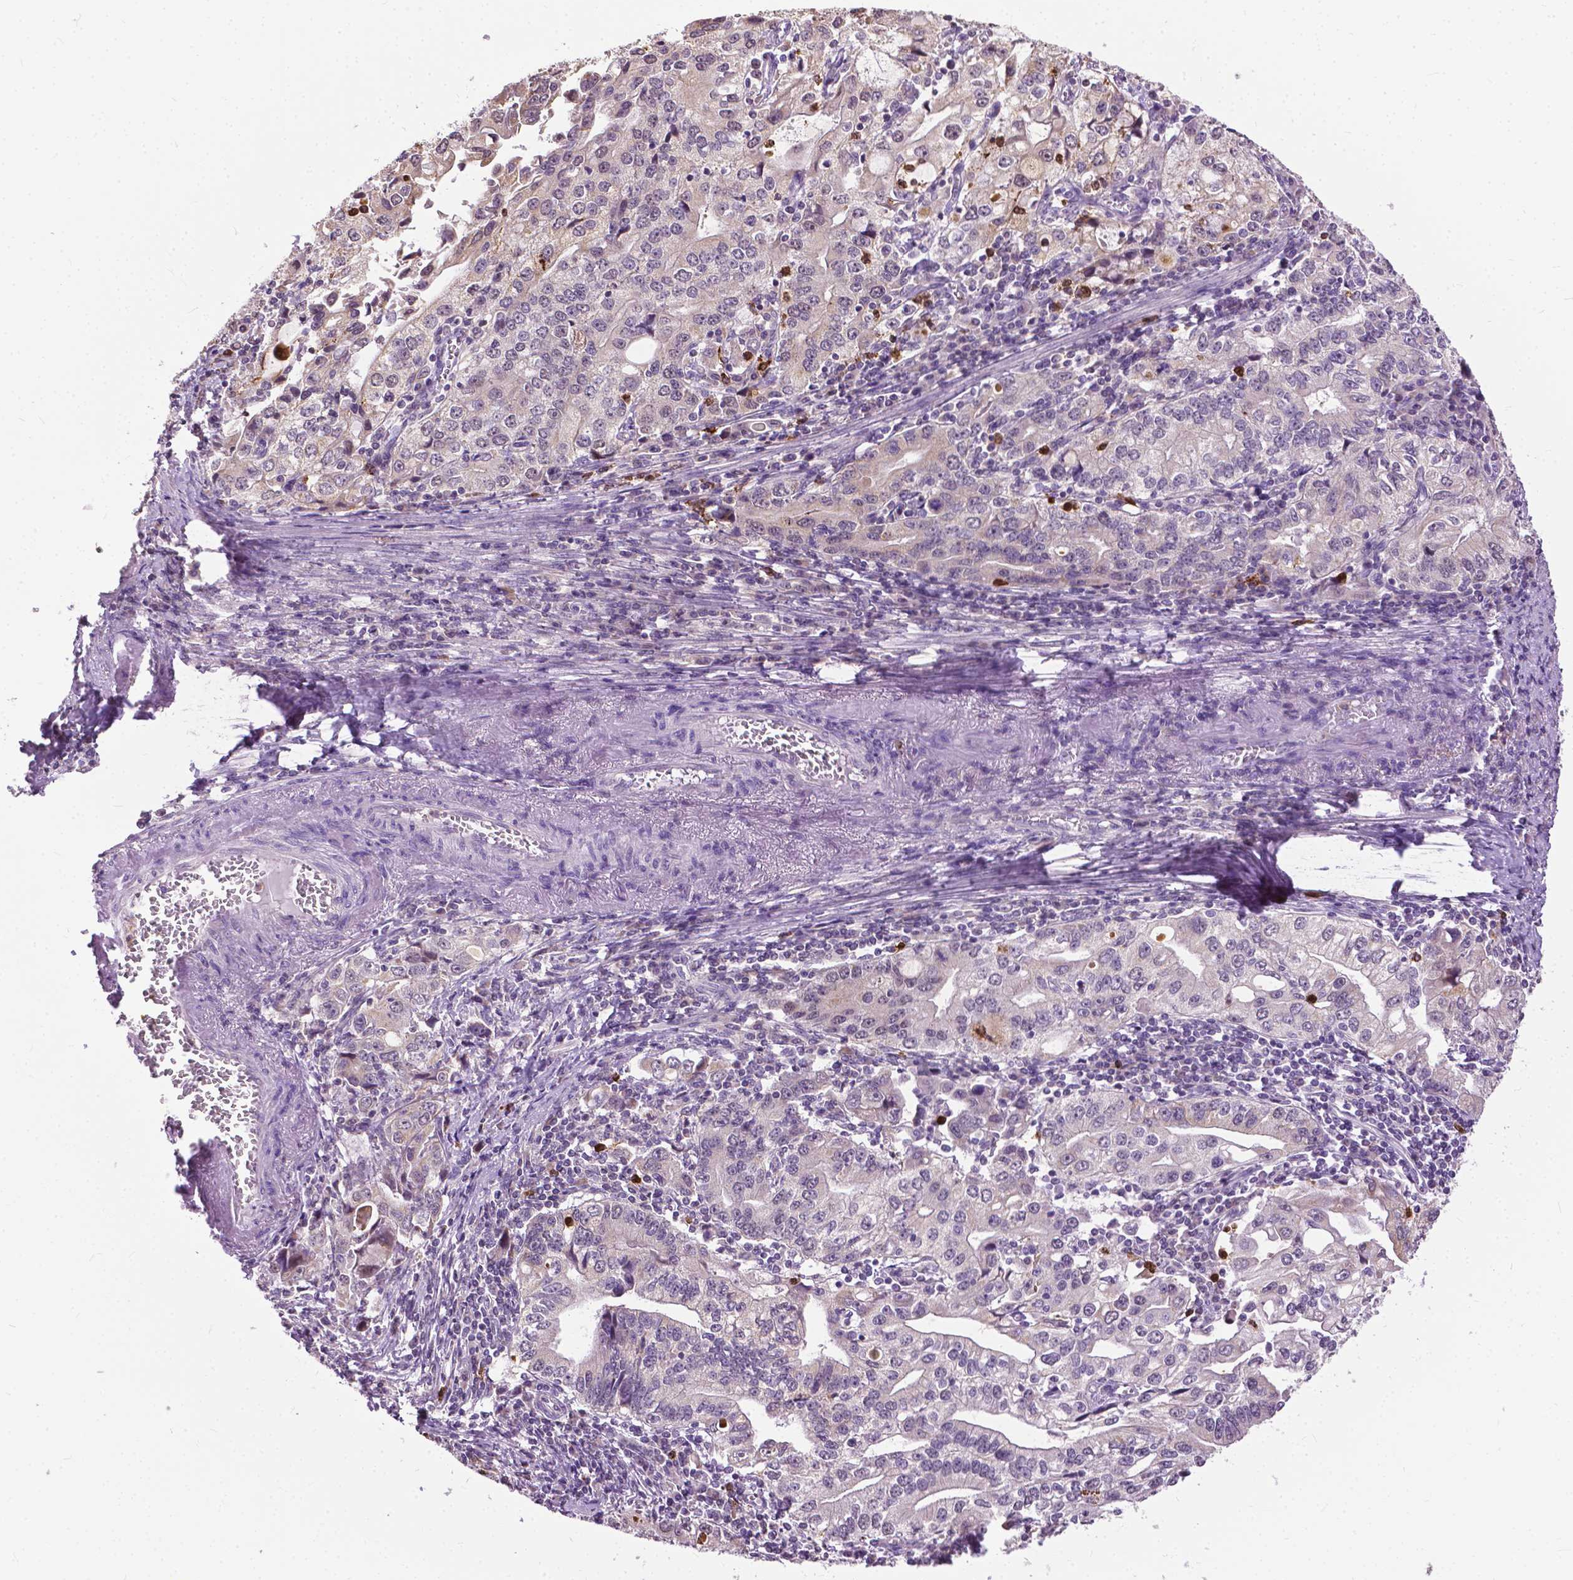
{"staining": {"intensity": "moderate", "quantity": "<25%", "location": "cytoplasmic/membranous,nuclear"}, "tissue": "stomach cancer", "cell_type": "Tumor cells", "image_type": "cancer", "snomed": [{"axis": "morphology", "description": "Adenocarcinoma, NOS"}, {"axis": "topography", "description": "Stomach, lower"}], "caption": "Immunohistochemical staining of adenocarcinoma (stomach) reveals low levels of moderate cytoplasmic/membranous and nuclear expression in about <25% of tumor cells.", "gene": "TTC9B", "patient": {"sex": "female", "age": 72}}